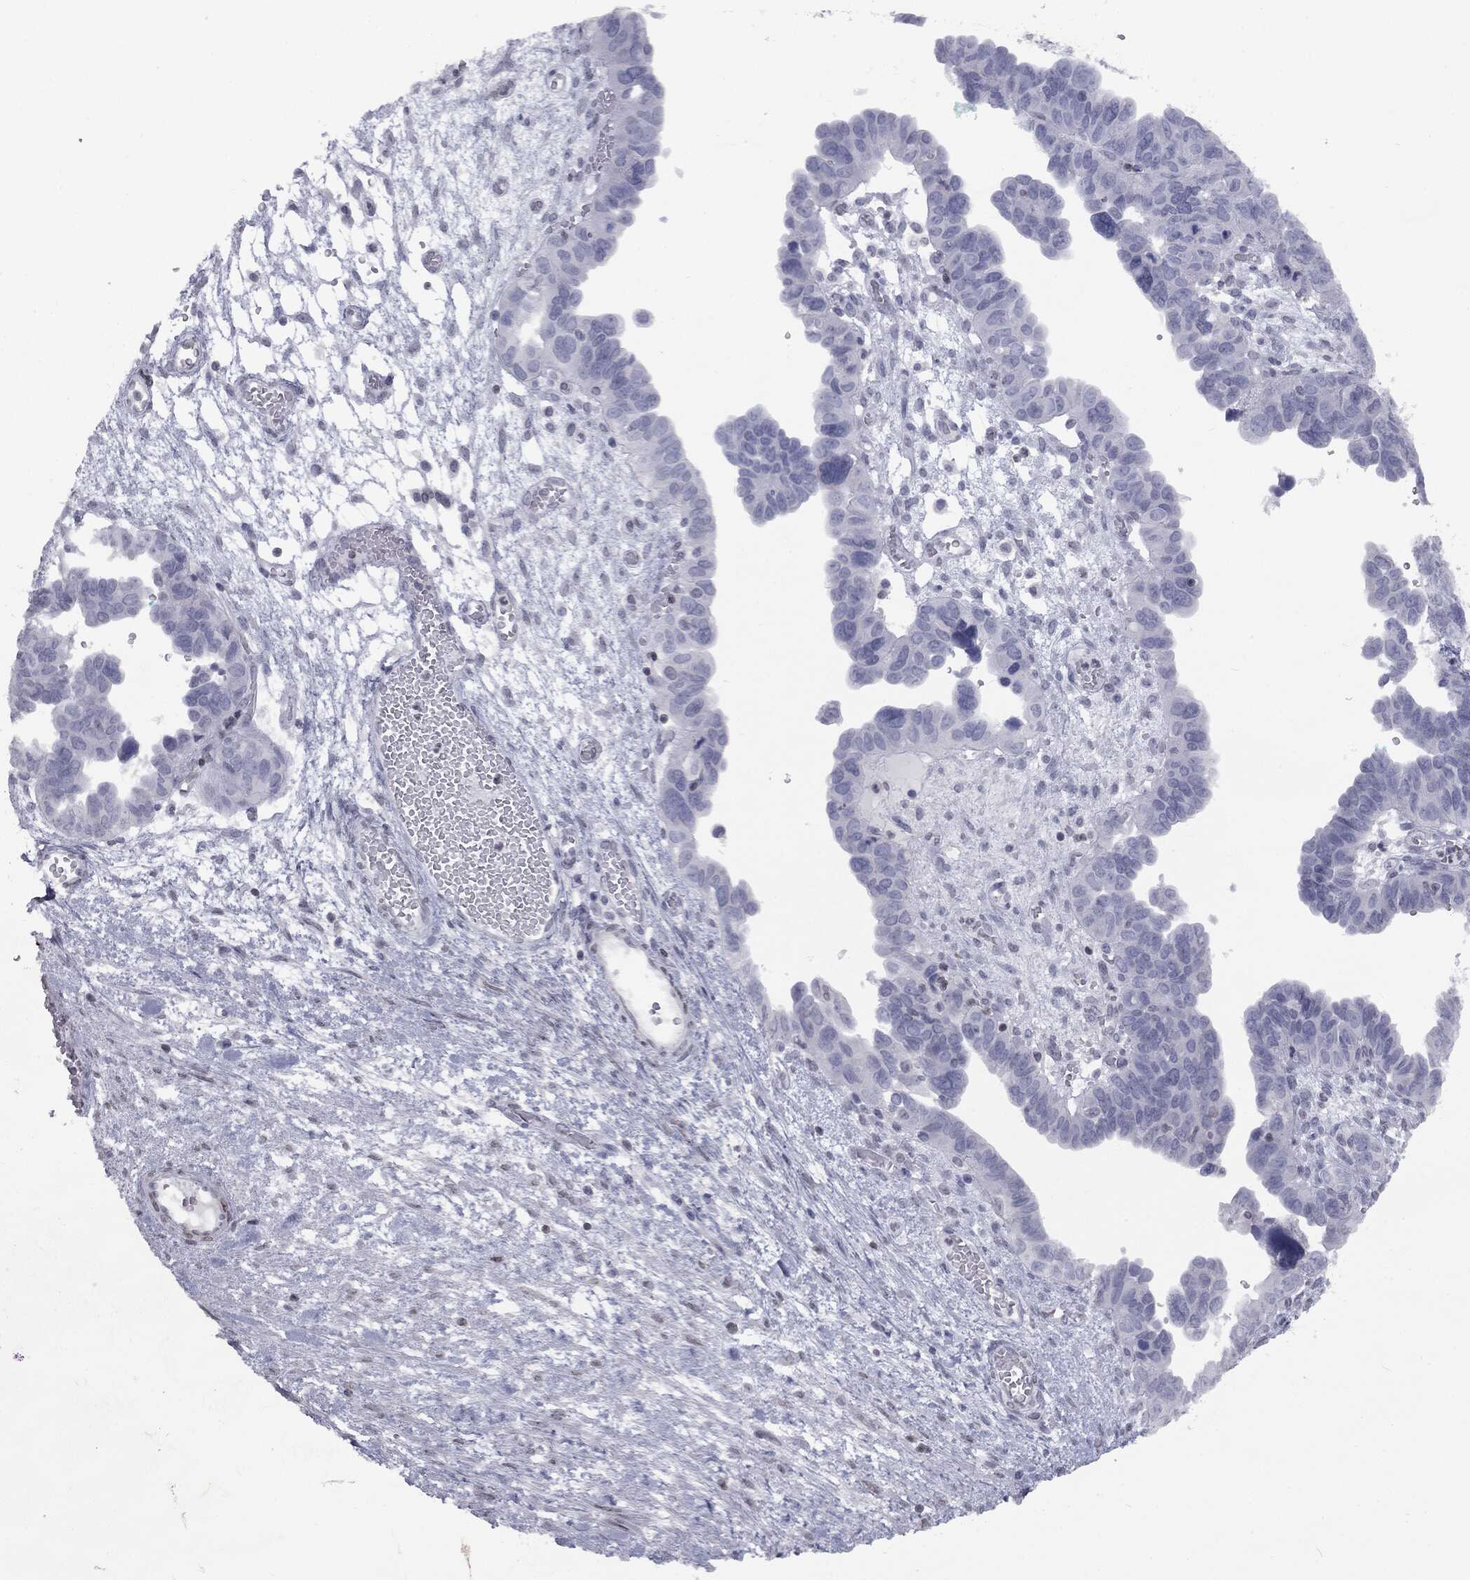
{"staining": {"intensity": "negative", "quantity": "none", "location": "none"}, "tissue": "ovarian cancer", "cell_type": "Tumor cells", "image_type": "cancer", "snomed": [{"axis": "morphology", "description": "Cystadenocarcinoma, serous, NOS"}, {"axis": "topography", "description": "Ovary"}], "caption": "The histopathology image demonstrates no staining of tumor cells in ovarian cancer (serous cystadenocarcinoma). (Stains: DAB (3,3'-diaminobenzidine) immunohistochemistry with hematoxylin counter stain, Microscopy: brightfield microscopy at high magnification).", "gene": "ALDOB", "patient": {"sex": "female", "age": 64}}